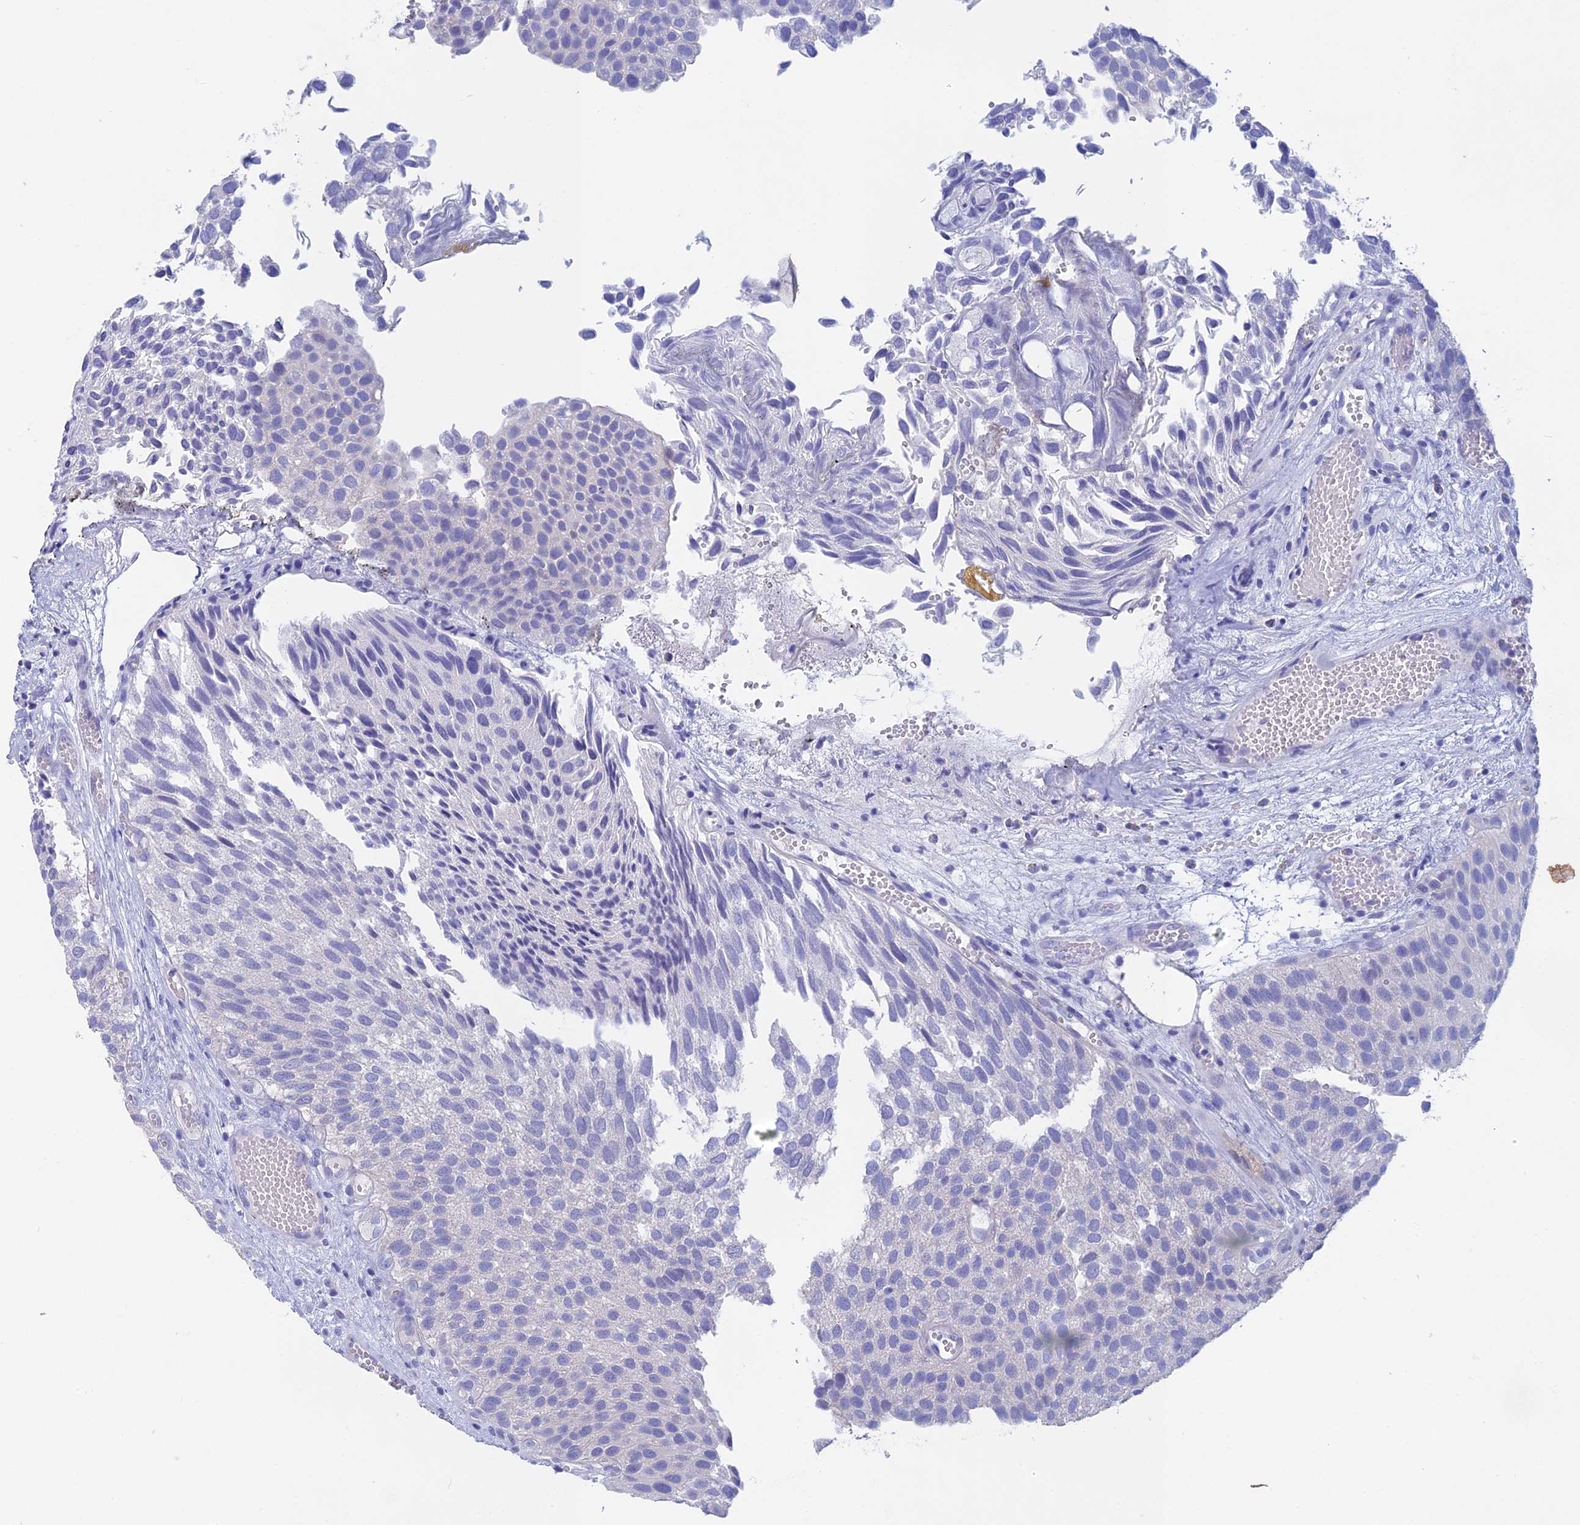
{"staining": {"intensity": "negative", "quantity": "none", "location": "none"}, "tissue": "urothelial cancer", "cell_type": "Tumor cells", "image_type": "cancer", "snomed": [{"axis": "morphology", "description": "Urothelial carcinoma, Low grade"}, {"axis": "topography", "description": "Urinary bladder"}], "caption": "Immunohistochemistry of human urothelial cancer shows no positivity in tumor cells.", "gene": "BTBD19", "patient": {"sex": "male", "age": 89}}